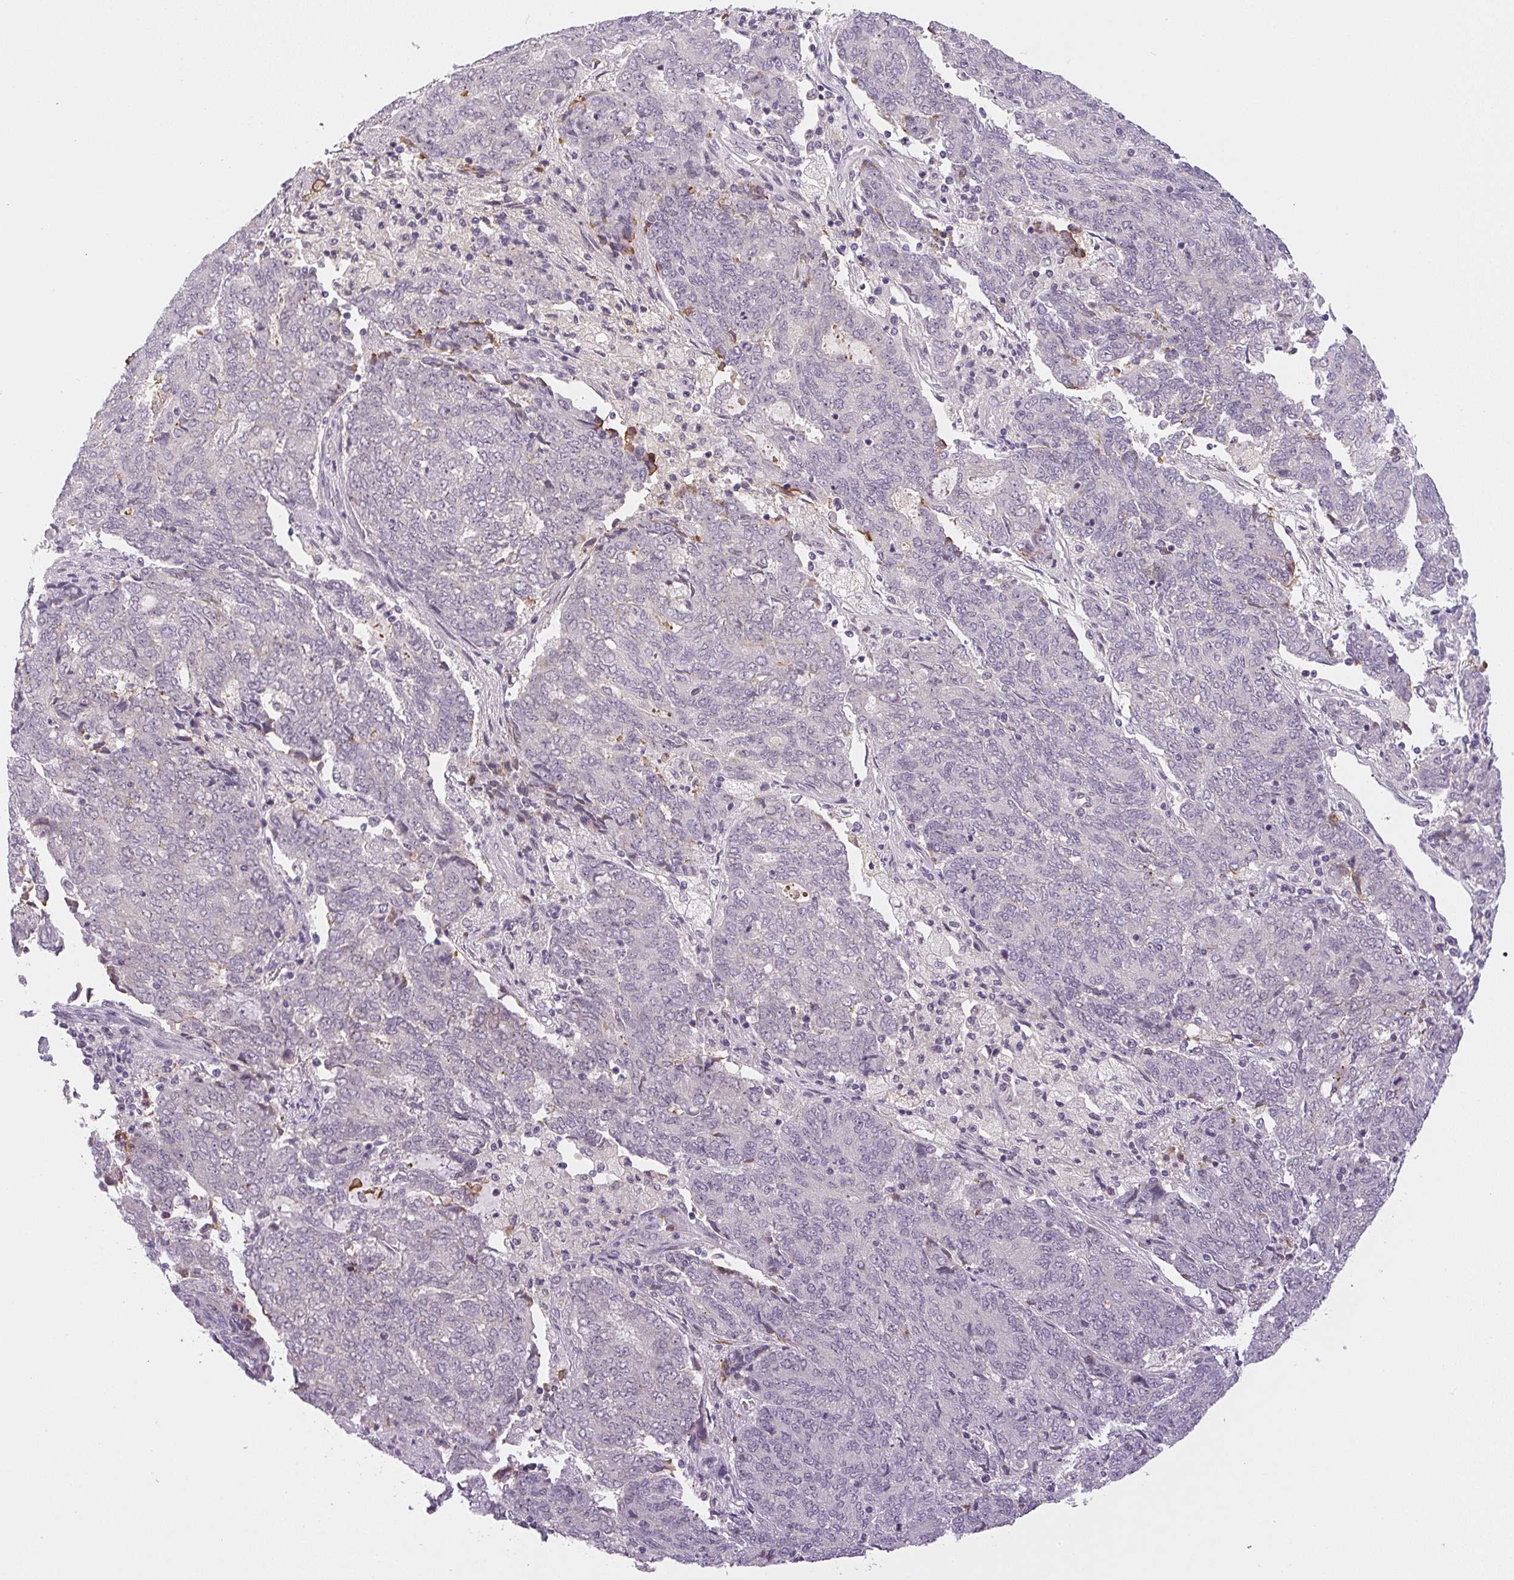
{"staining": {"intensity": "negative", "quantity": "none", "location": "none"}, "tissue": "endometrial cancer", "cell_type": "Tumor cells", "image_type": "cancer", "snomed": [{"axis": "morphology", "description": "Adenocarcinoma, NOS"}, {"axis": "topography", "description": "Endometrium"}], "caption": "Image shows no significant protein expression in tumor cells of endometrial cancer (adenocarcinoma). (IHC, brightfield microscopy, high magnification).", "gene": "SGF29", "patient": {"sex": "female", "age": 80}}